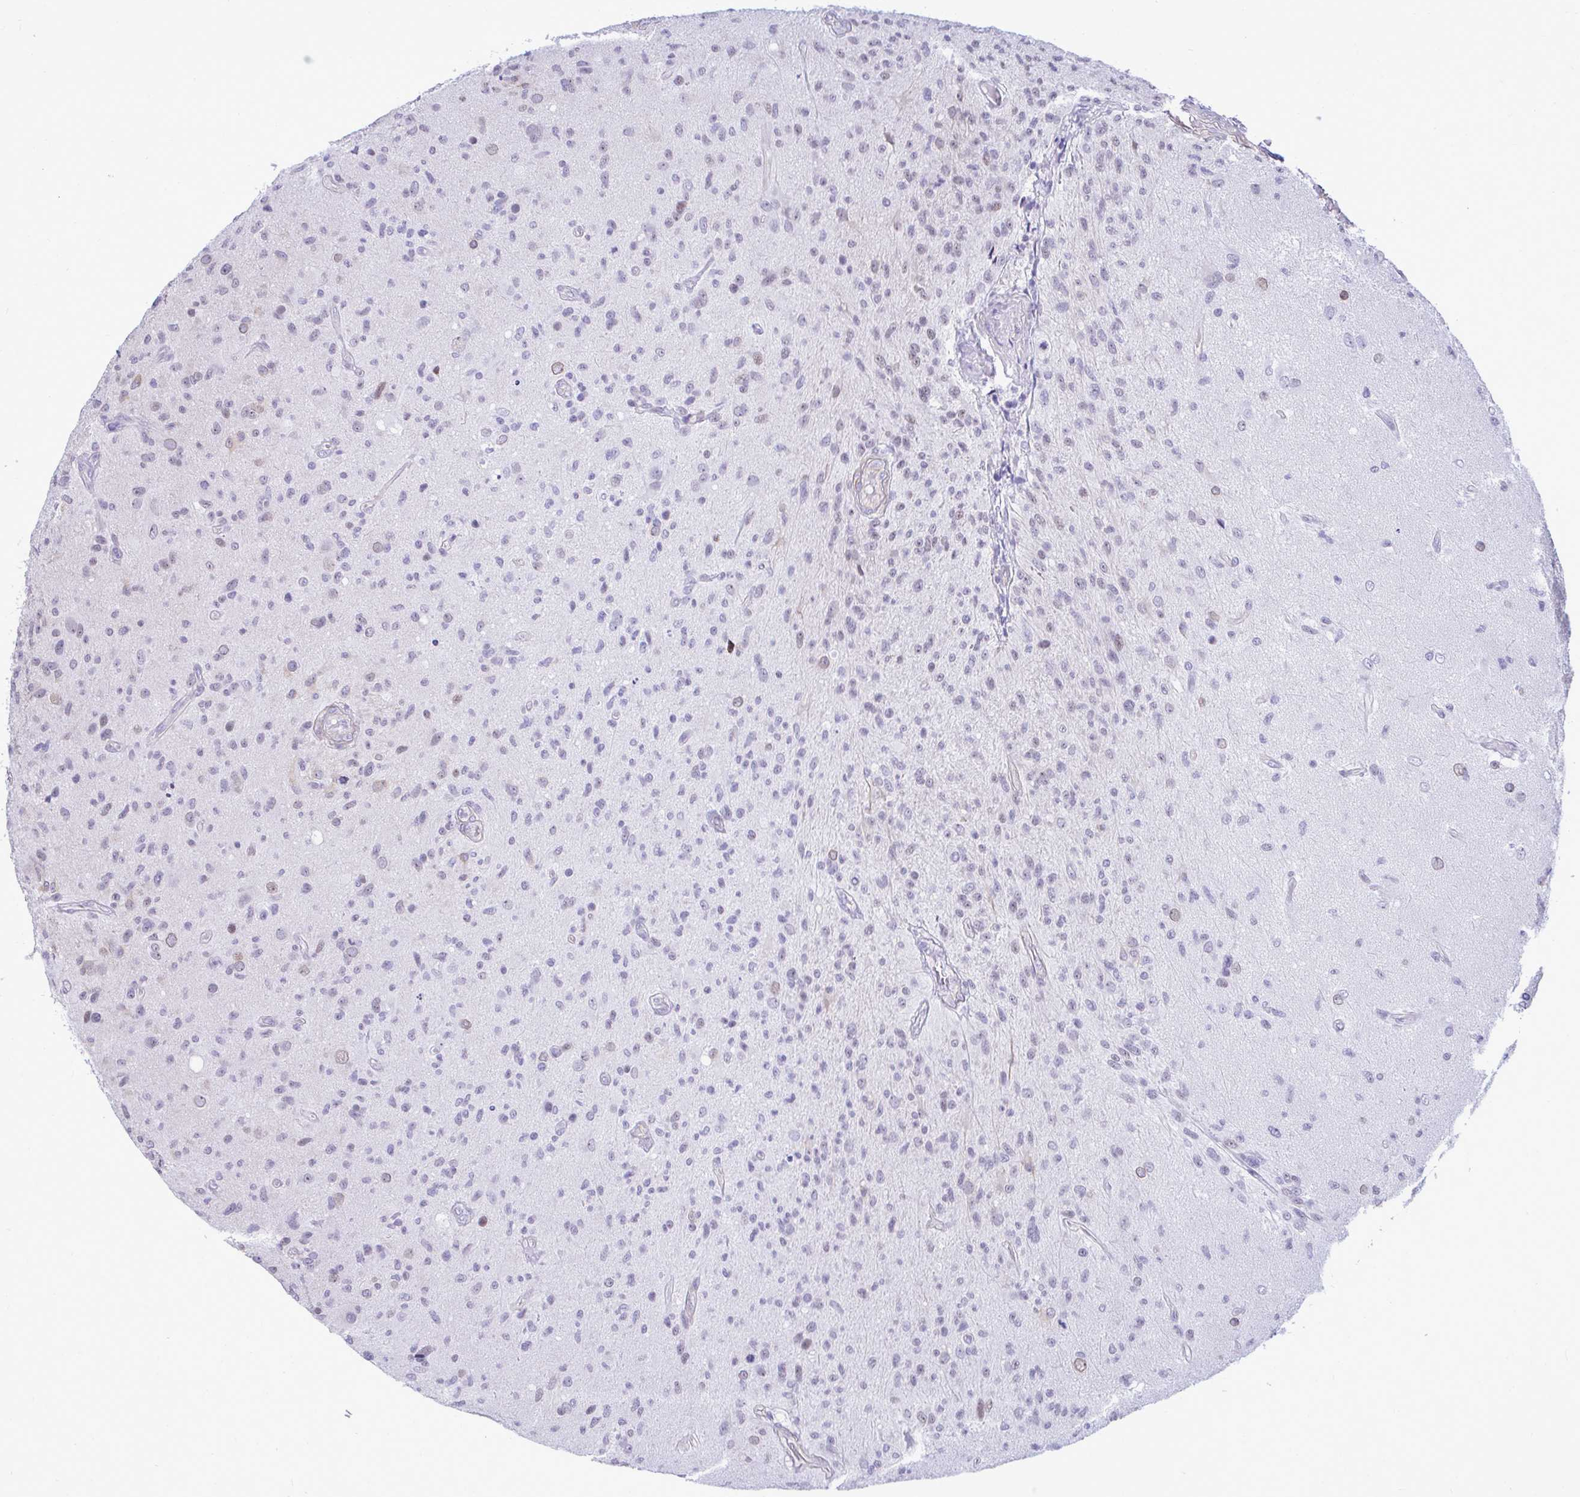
{"staining": {"intensity": "negative", "quantity": "none", "location": "none"}, "tissue": "glioma", "cell_type": "Tumor cells", "image_type": "cancer", "snomed": [{"axis": "morphology", "description": "Glioma, malignant, High grade"}, {"axis": "topography", "description": "Brain"}], "caption": "Immunohistochemical staining of glioma displays no significant positivity in tumor cells.", "gene": "SLC25A51", "patient": {"sex": "female", "age": 67}}